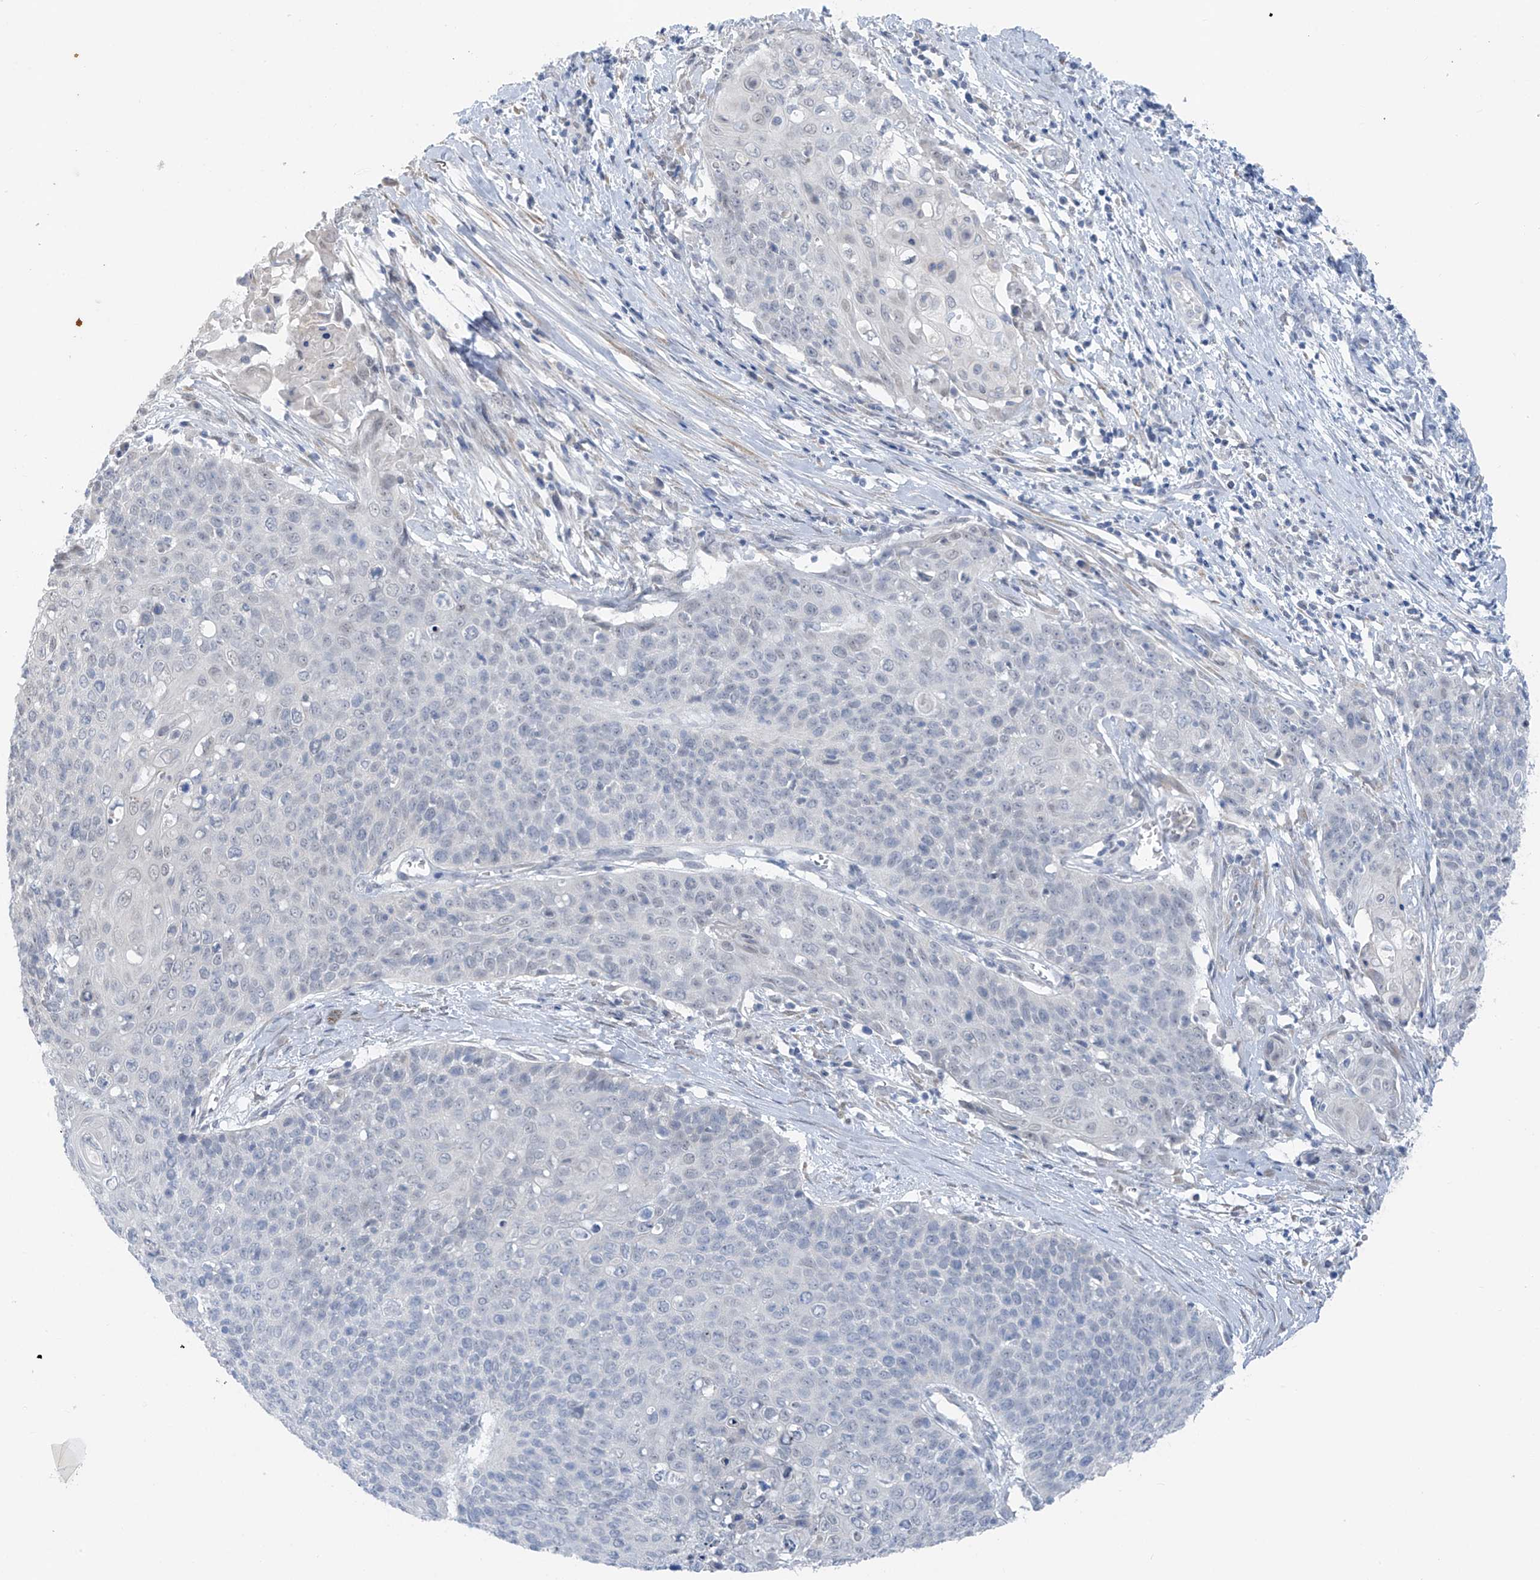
{"staining": {"intensity": "negative", "quantity": "none", "location": "none"}, "tissue": "cervical cancer", "cell_type": "Tumor cells", "image_type": "cancer", "snomed": [{"axis": "morphology", "description": "Squamous cell carcinoma, NOS"}, {"axis": "topography", "description": "Cervix"}], "caption": "Squamous cell carcinoma (cervical) was stained to show a protein in brown. There is no significant expression in tumor cells.", "gene": "CYP4V2", "patient": {"sex": "female", "age": 39}}